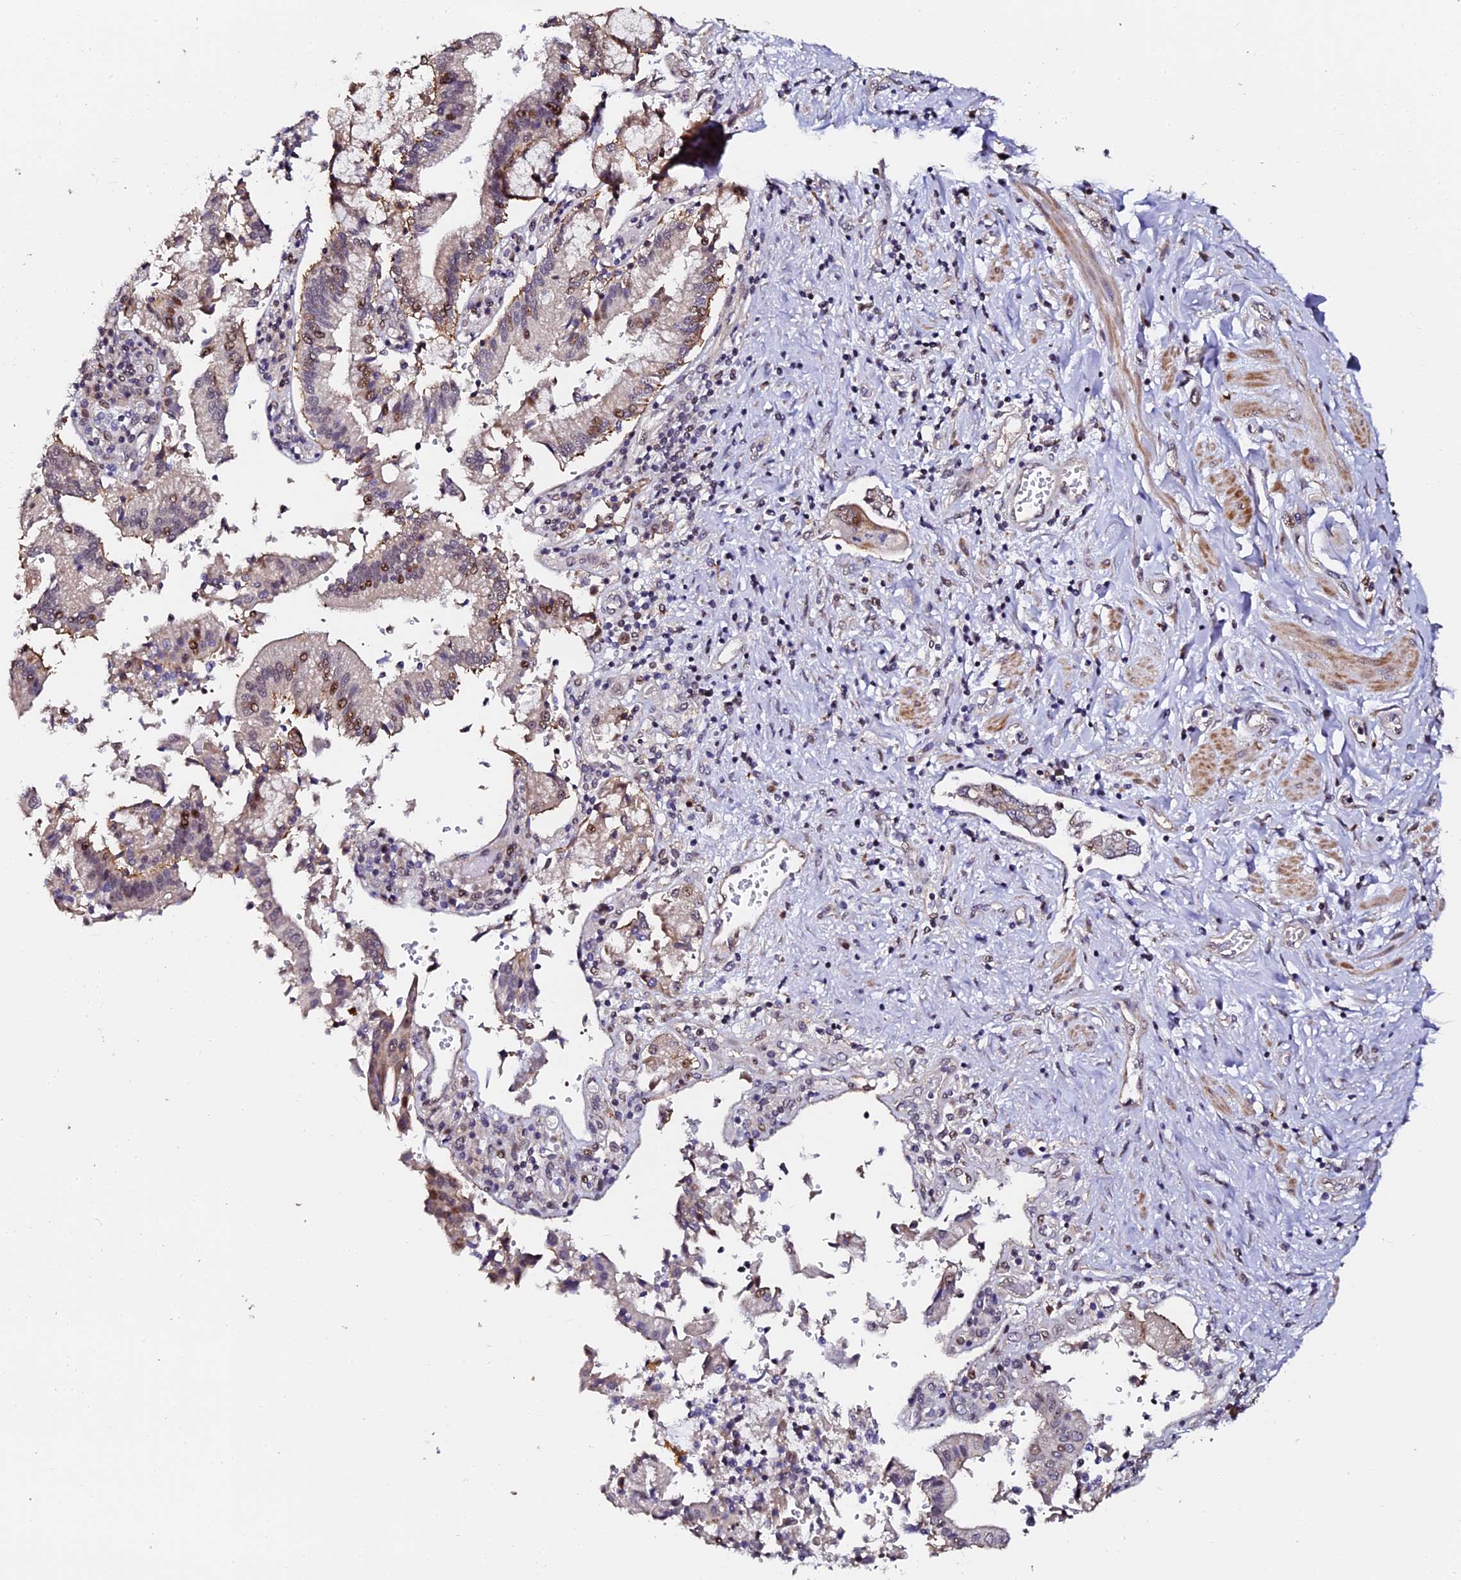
{"staining": {"intensity": "moderate", "quantity": "<25%", "location": "nuclear"}, "tissue": "pancreatic cancer", "cell_type": "Tumor cells", "image_type": "cancer", "snomed": [{"axis": "morphology", "description": "Adenocarcinoma, NOS"}, {"axis": "topography", "description": "Pancreas"}], "caption": "High-magnification brightfield microscopy of pancreatic cancer stained with DAB (brown) and counterstained with hematoxylin (blue). tumor cells exhibit moderate nuclear positivity is seen in approximately<25% of cells. Nuclei are stained in blue.", "gene": "GPN3", "patient": {"sex": "male", "age": 46}}